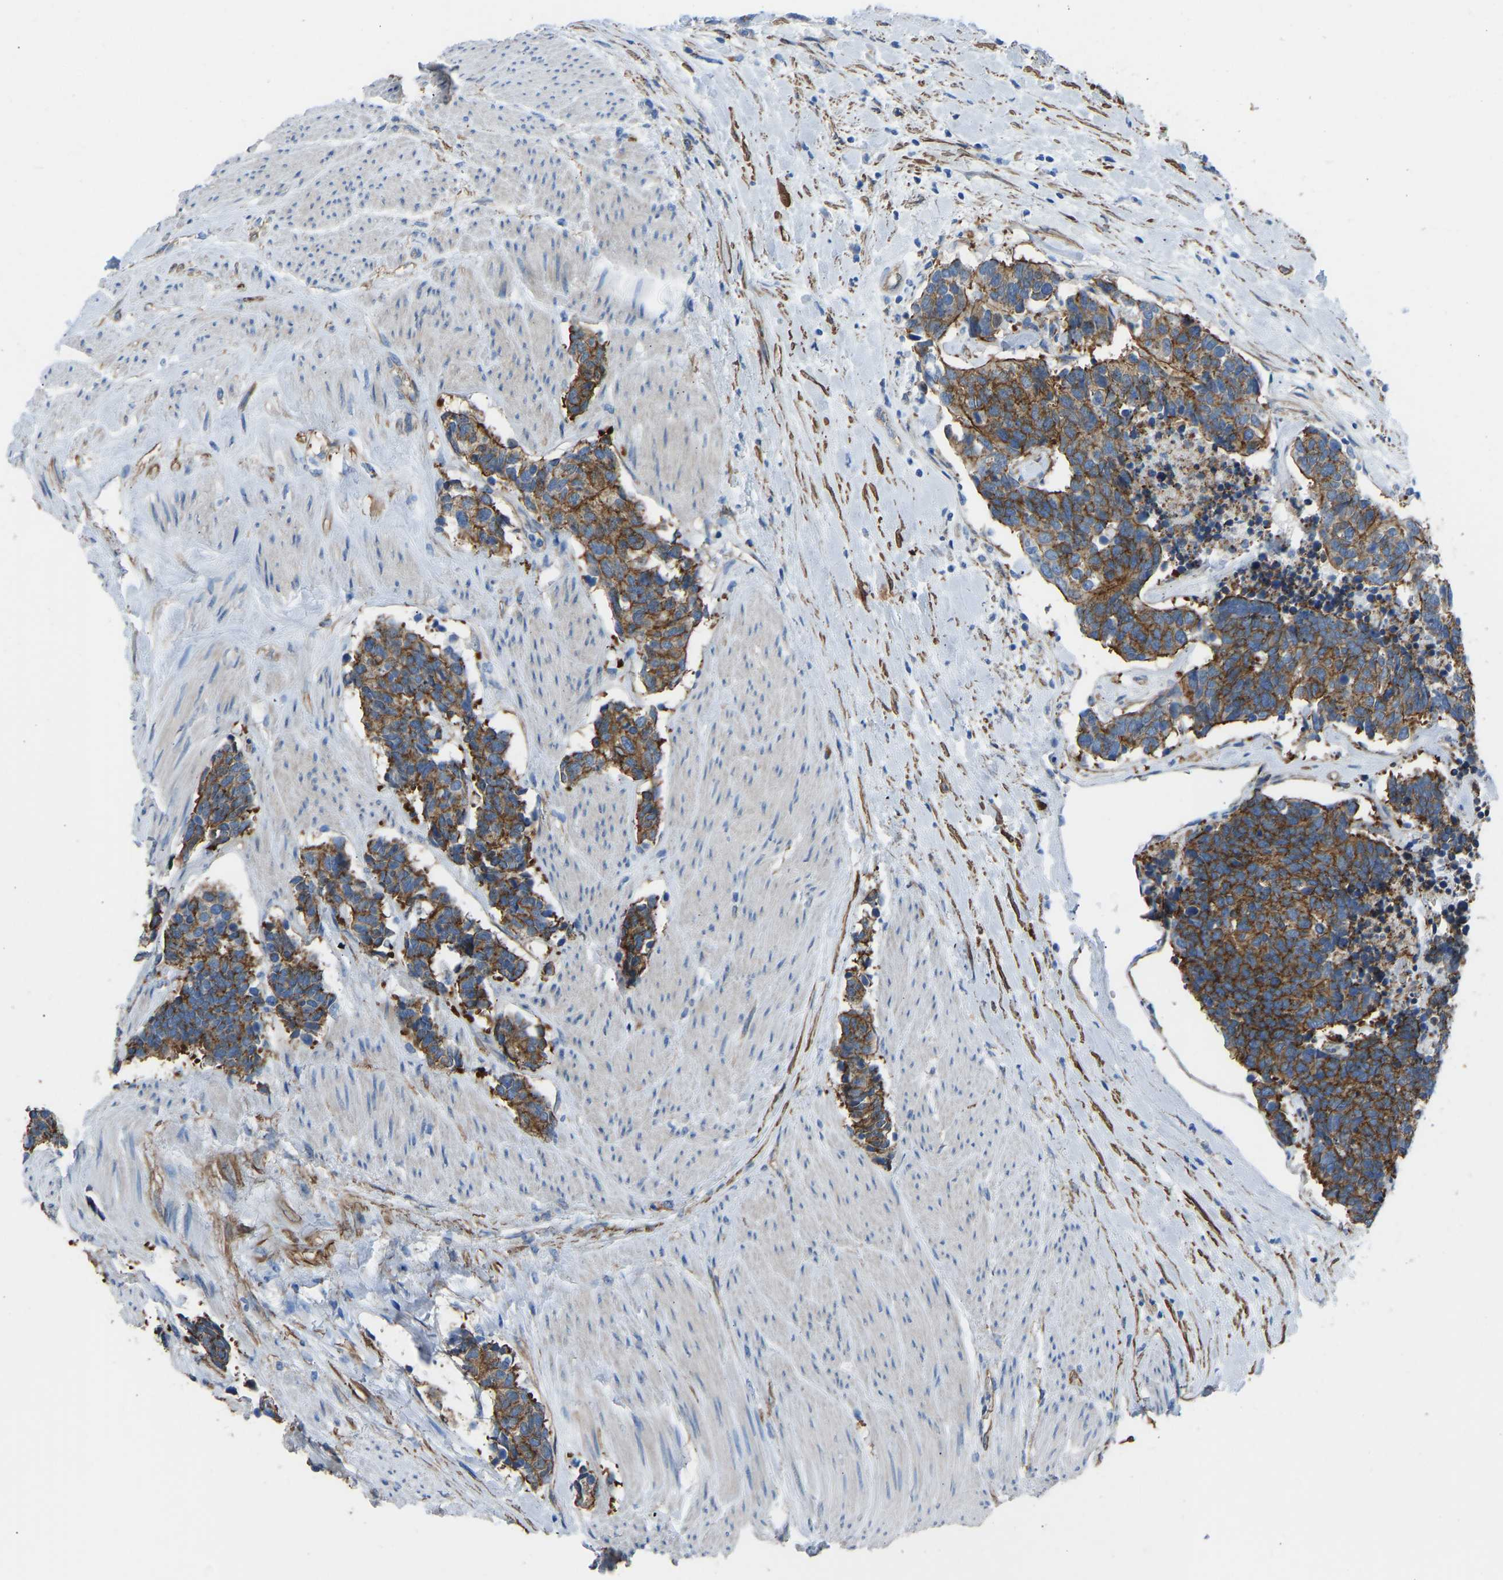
{"staining": {"intensity": "strong", "quantity": ">75%", "location": "cytoplasmic/membranous"}, "tissue": "carcinoid", "cell_type": "Tumor cells", "image_type": "cancer", "snomed": [{"axis": "morphology", "description": "Carcinoma, NOS"}, {"axis": "morphology", "description": "Carcinoid, malignant, NOS"}, {"axis": "topography", "description": "Urinary bladder"}], "caption": "Carcinoid stained for a protein (brown) exhibits strong cytoplasmic/membranous positive expression in about >75% of tumor cells.", "gene": "MYH10", "patient": {"sex": "male", "age": 57}}